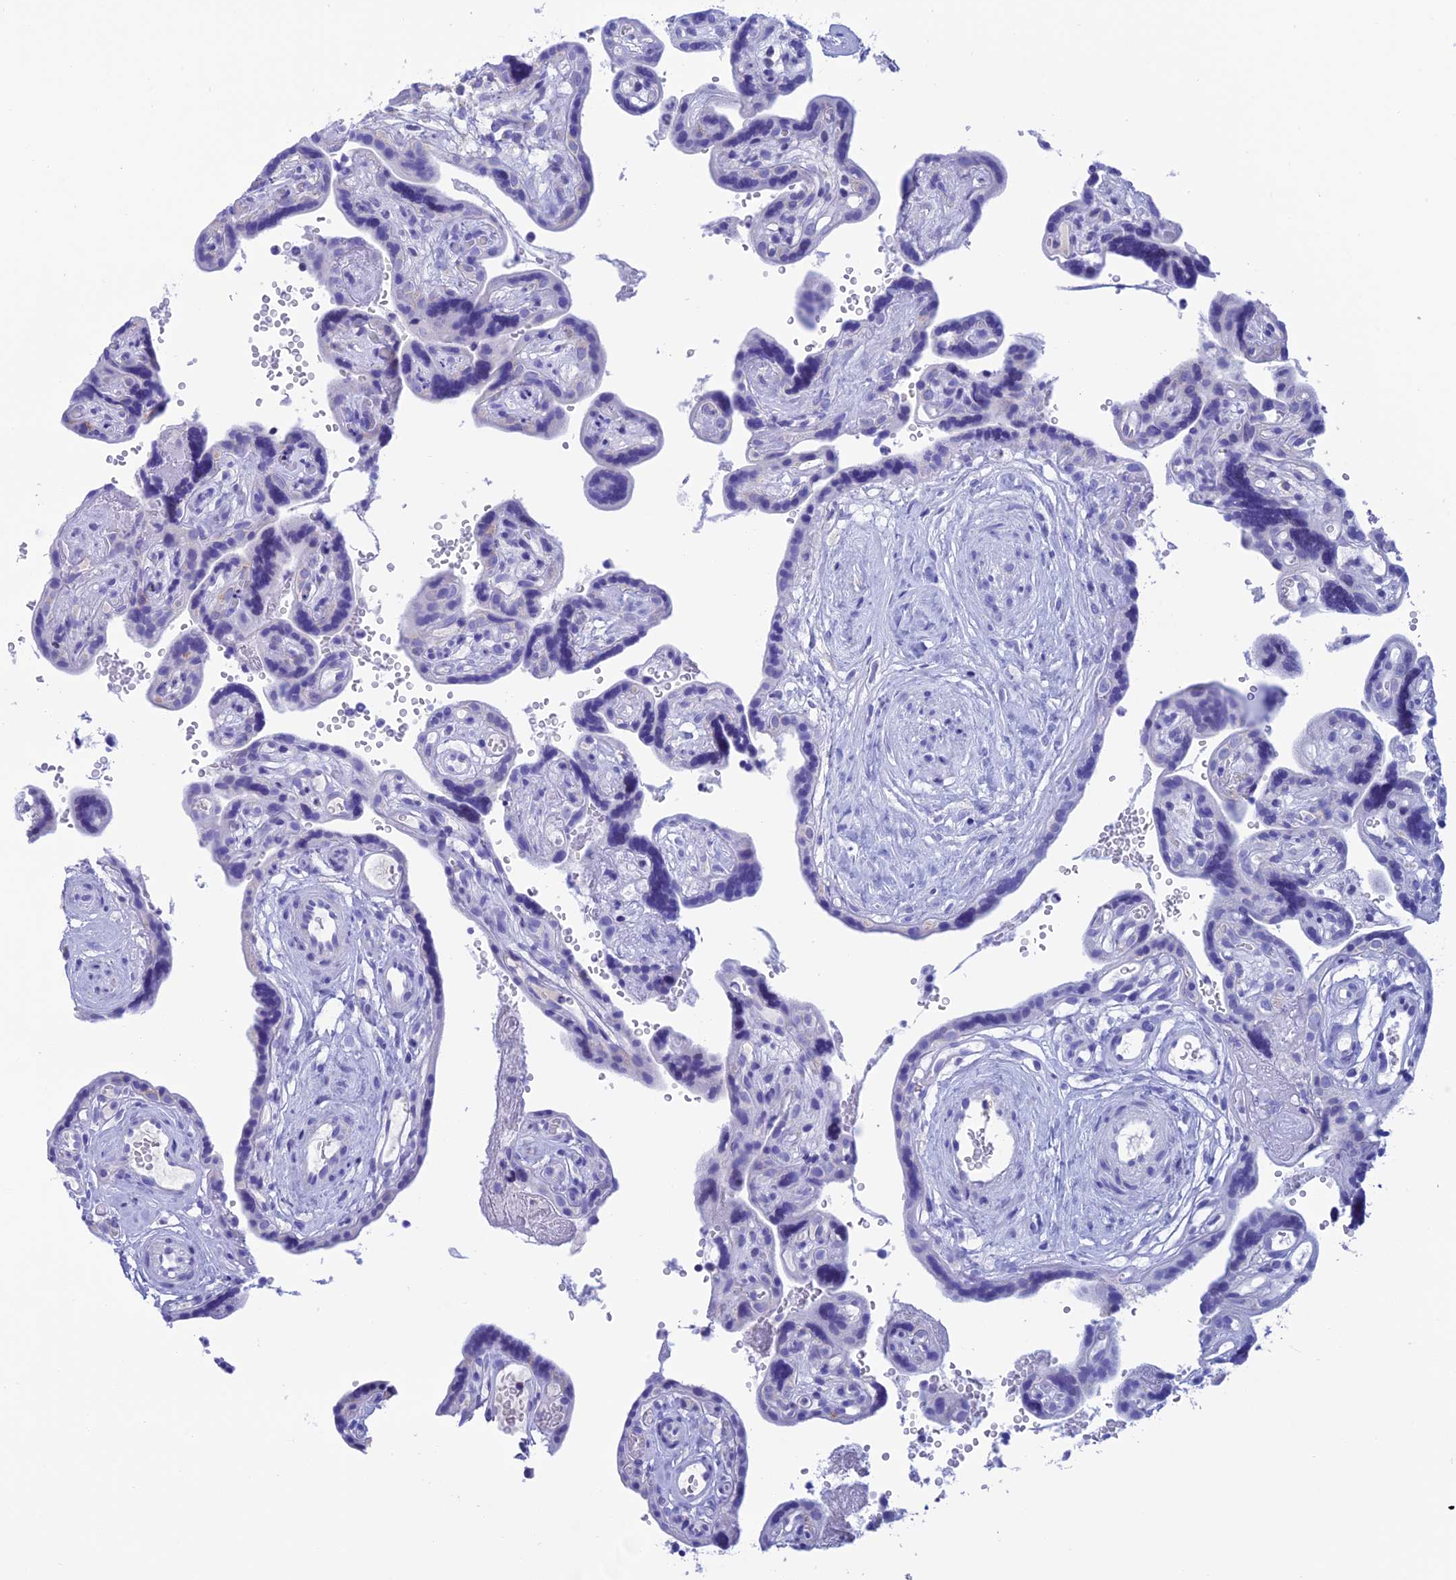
{"staining": {"intensity": "negative", "quantity": "none", "location": "none"}, "tissue": "placenta", "cell_type": "Decidual cells", "image_type": "normal", "snomed": [{"axis": "morphology", "description": "Normal tissue, NOS"}, {"axis": "topography", "description": "Placenta"}], "caption": "IHC micrograph of benign human placenta stained for a protein (brown), which demonstrates no positivity in decidual cells.", "gene": "NXPE4", "patient": {"sex": "female", "age": 30}}